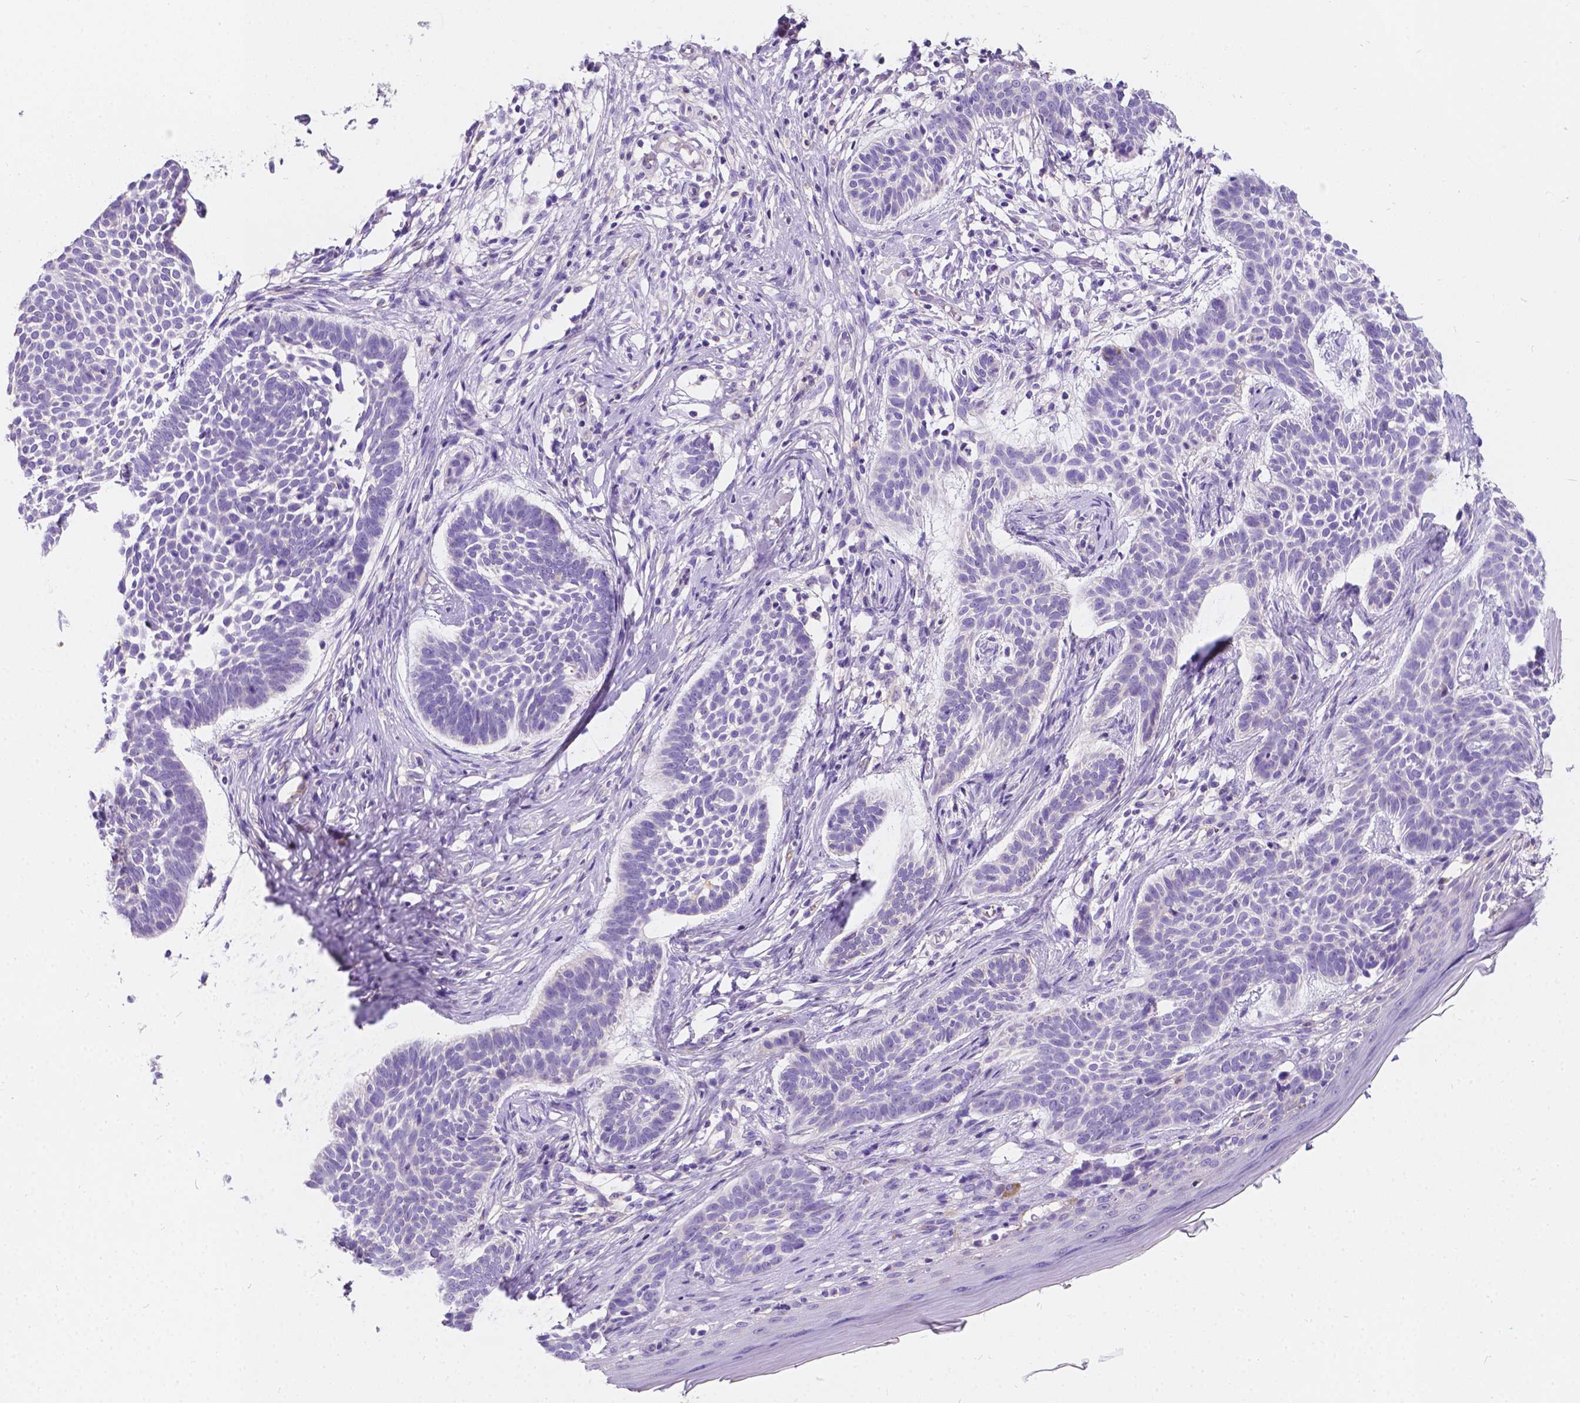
{"staining": {"intensity": "negative", "quantity": "none", "location": "none"}, "tissue": "skin cancer", "cell_type": "Tumor cells", "image_type": "cancer", "snomed": [{"axis": "morphology", "description": "Basal cell carcinoma"}, {"axis": "topography", "description": "Skin"}], "caption": "The immunohistochemistry (IHC) histopathology image has no significant positivity in tumor cells of skin basal cell carcinoma tissue. (DAB IHC visualized using brightfield microscopy, high magnification).", "gene": "GNAO1", "patient": {"sex": "male", "age": 85}}